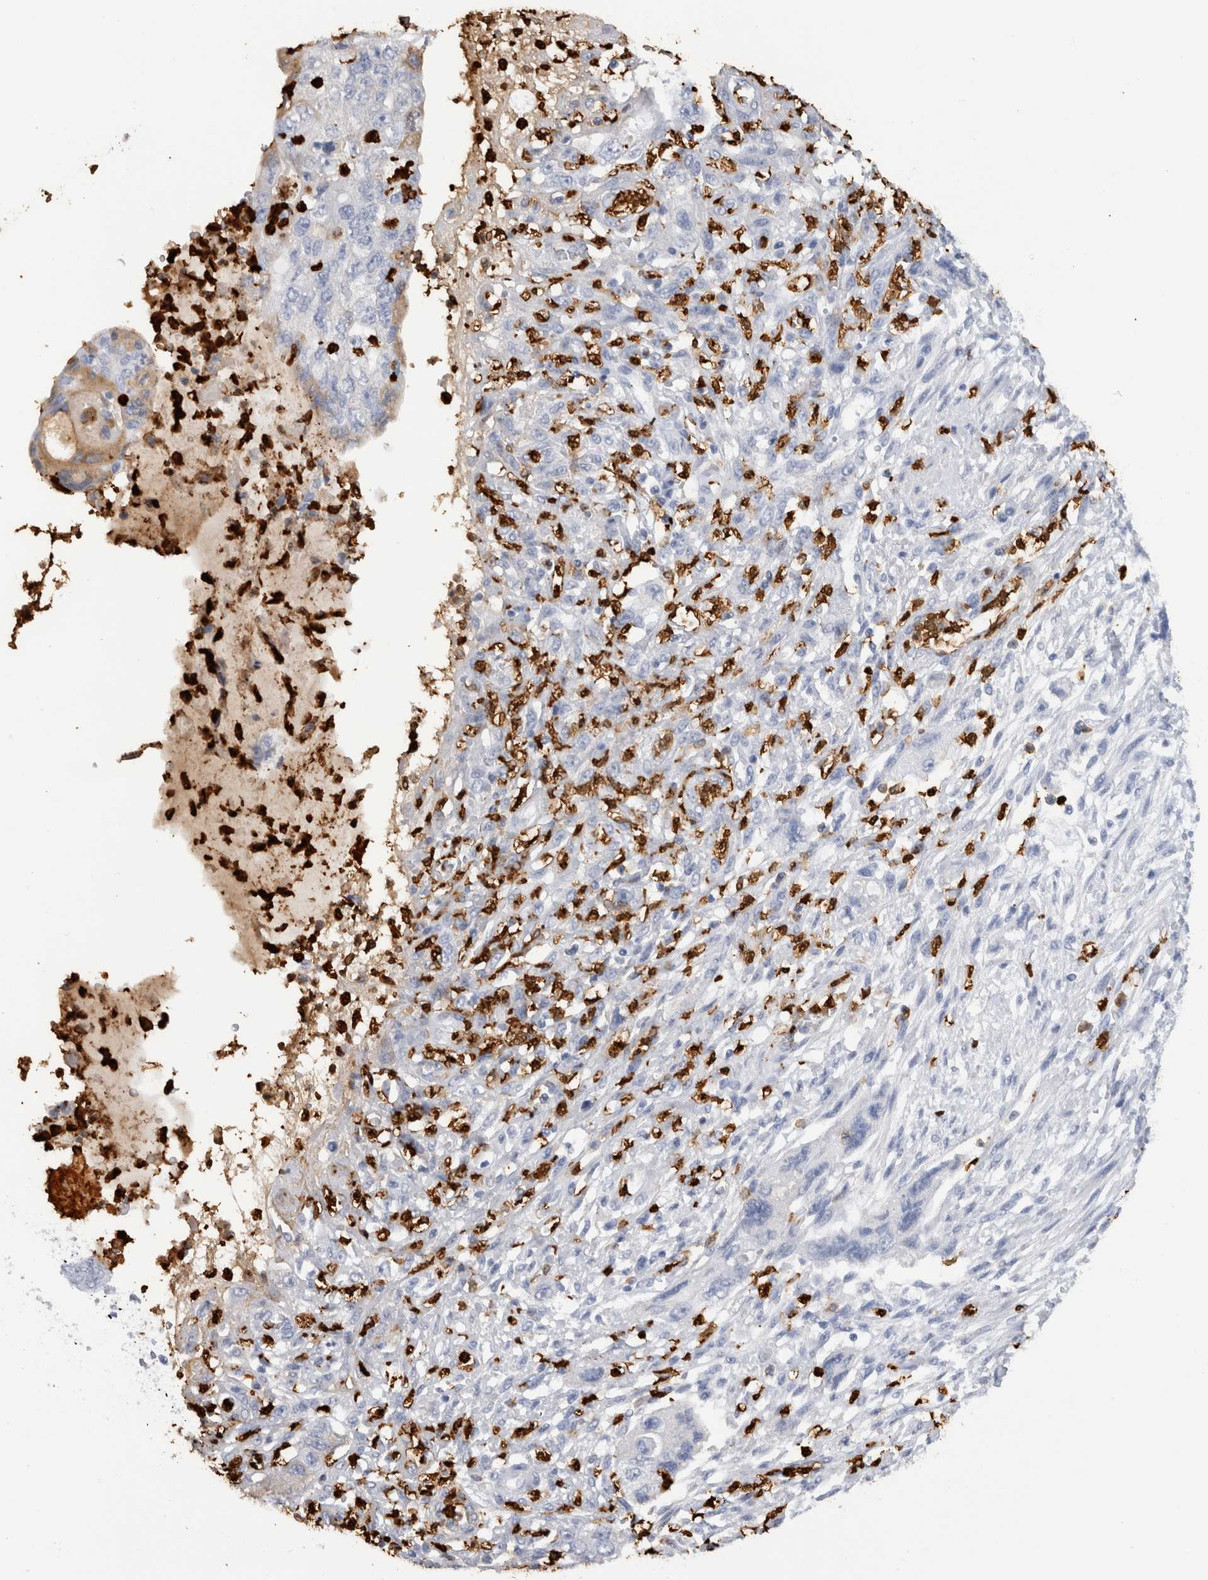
{"staining": {"intensity": "negative", "quantity": "none", "location": "none"}, "tissue": "pancreatic cancer", "cell_type": "Tumor cells", "image_type": "cancer", "snomed": [{"axis": "morphology", "description": "Adenocarcinoma, NOS"}, {"axis": "topography", "description": "Pancreas"}], "caption": "A high-resolution photomicrograph shows immunohistochemistry (IHC) staining of pancreatic adenocarcinoma, which displays no significant positivity in tumor cells.", "gene": "S100A8", "patient": {"sex": "female", "age": 73}}